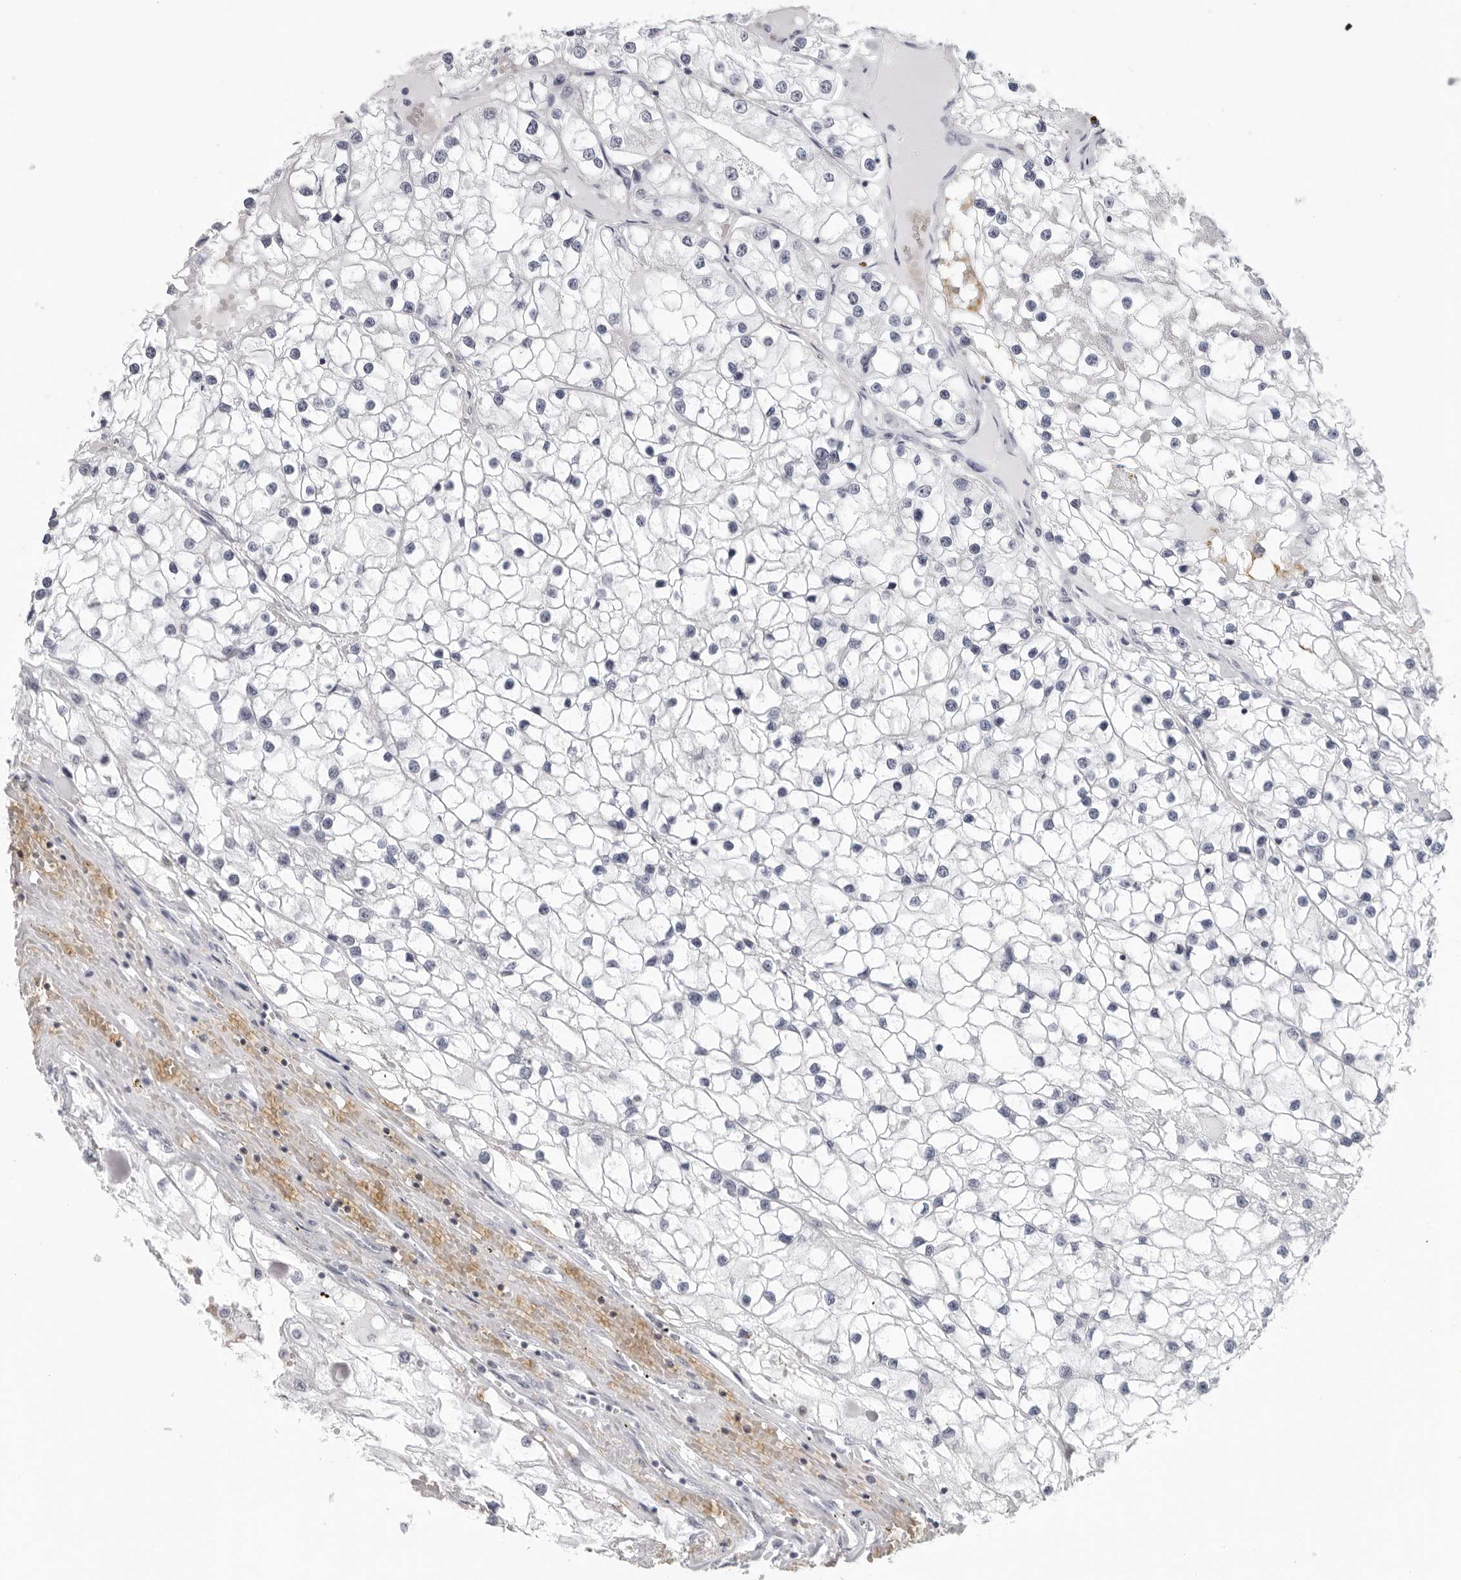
{"staining": {"intensity": "negative", "quantity": "none", "location": "none"}, "tissue": "renal cancer", "cell_type": "Tumor cells", "image_type": "cancer", "snomed": [{"axis": "morphology", "description": "Adenocarcinoma, NOS"}, {"axis": "topography", "description": "Kidney"}], "caption": "This image is of renal adenocarcinoma stained with IHC to label a protein in brown with the nuclei are counter-stained blue. There is no staining in tumor cells.", "gene": "EPB41", "patient": {"sex": "male", "age": 68}}